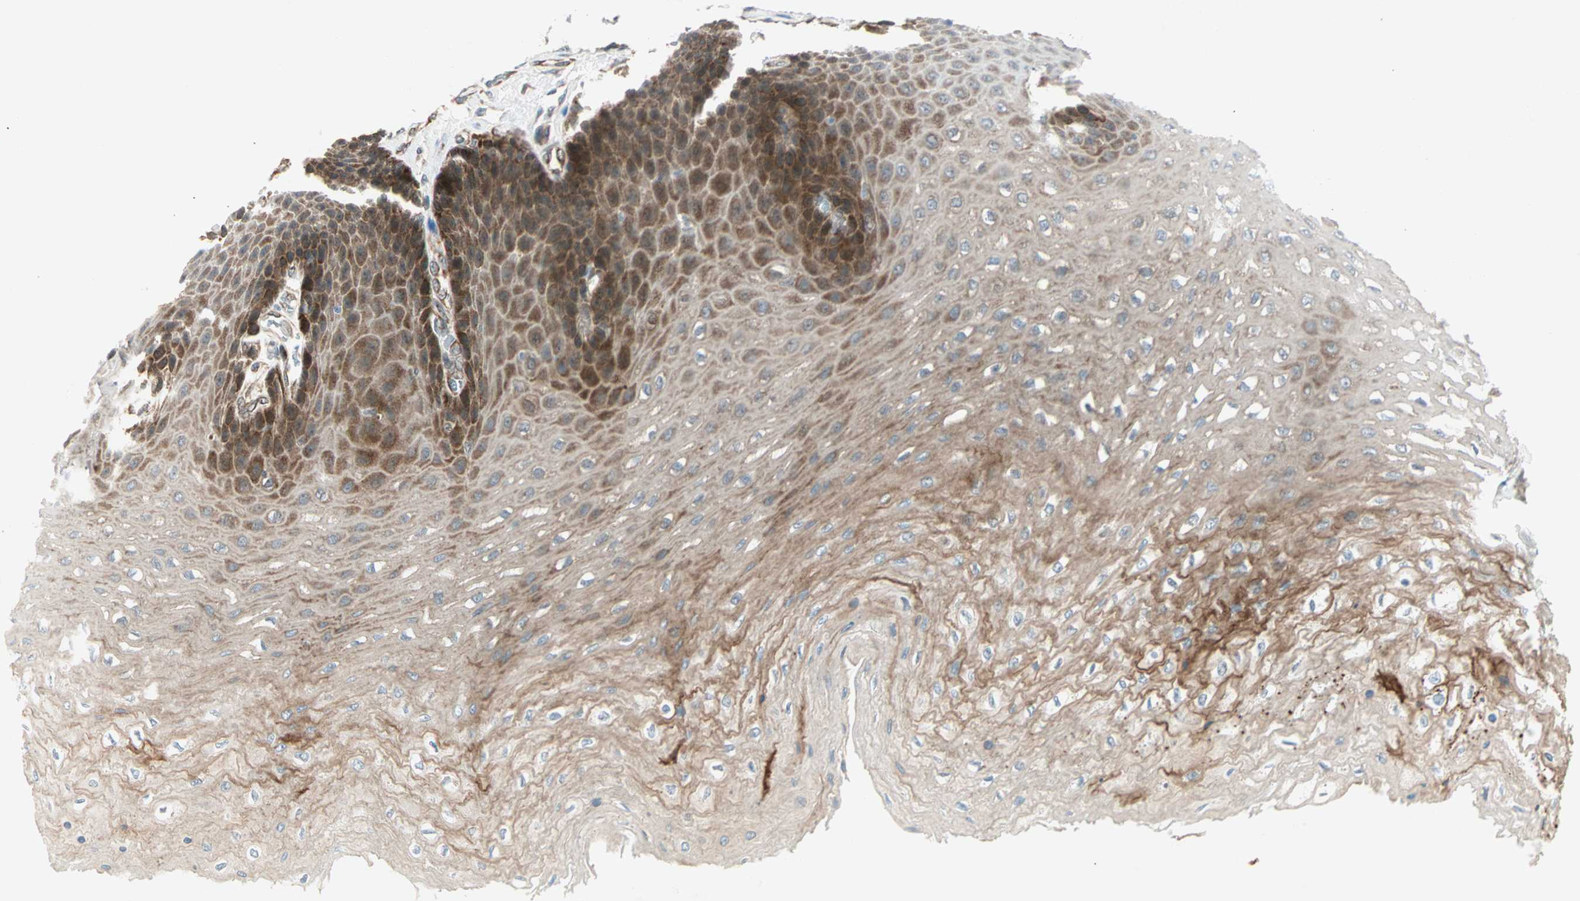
{"staining": {"intensity": "strong", "quantity": ">75%", "location": "cytoplasmic/membranous"}, "tissue": "esophagus", "cell_type": "Squamous epithelial cells", "image_type": "normal", "snomed": [{"axis": "morphology", "description": "Normal tissue, NOS"}, {"axis": "topography", "description": "Esophagus"}], "caption": "Immunohistochemistry (IHC) staining of unremarkable esophagus, which exhibits high levels of strong cytoplasmic/membranous staining in about >75% of squamous epithelial cells indicating strong cytoplasmic/membranous protein positivity. The staining was performed using DAB (brown) for protein detection and nuclei were counterstained in hematoxylin (blue).", "gene": "ZNF37A", "patient": {"sex": "female", "age": 72}}